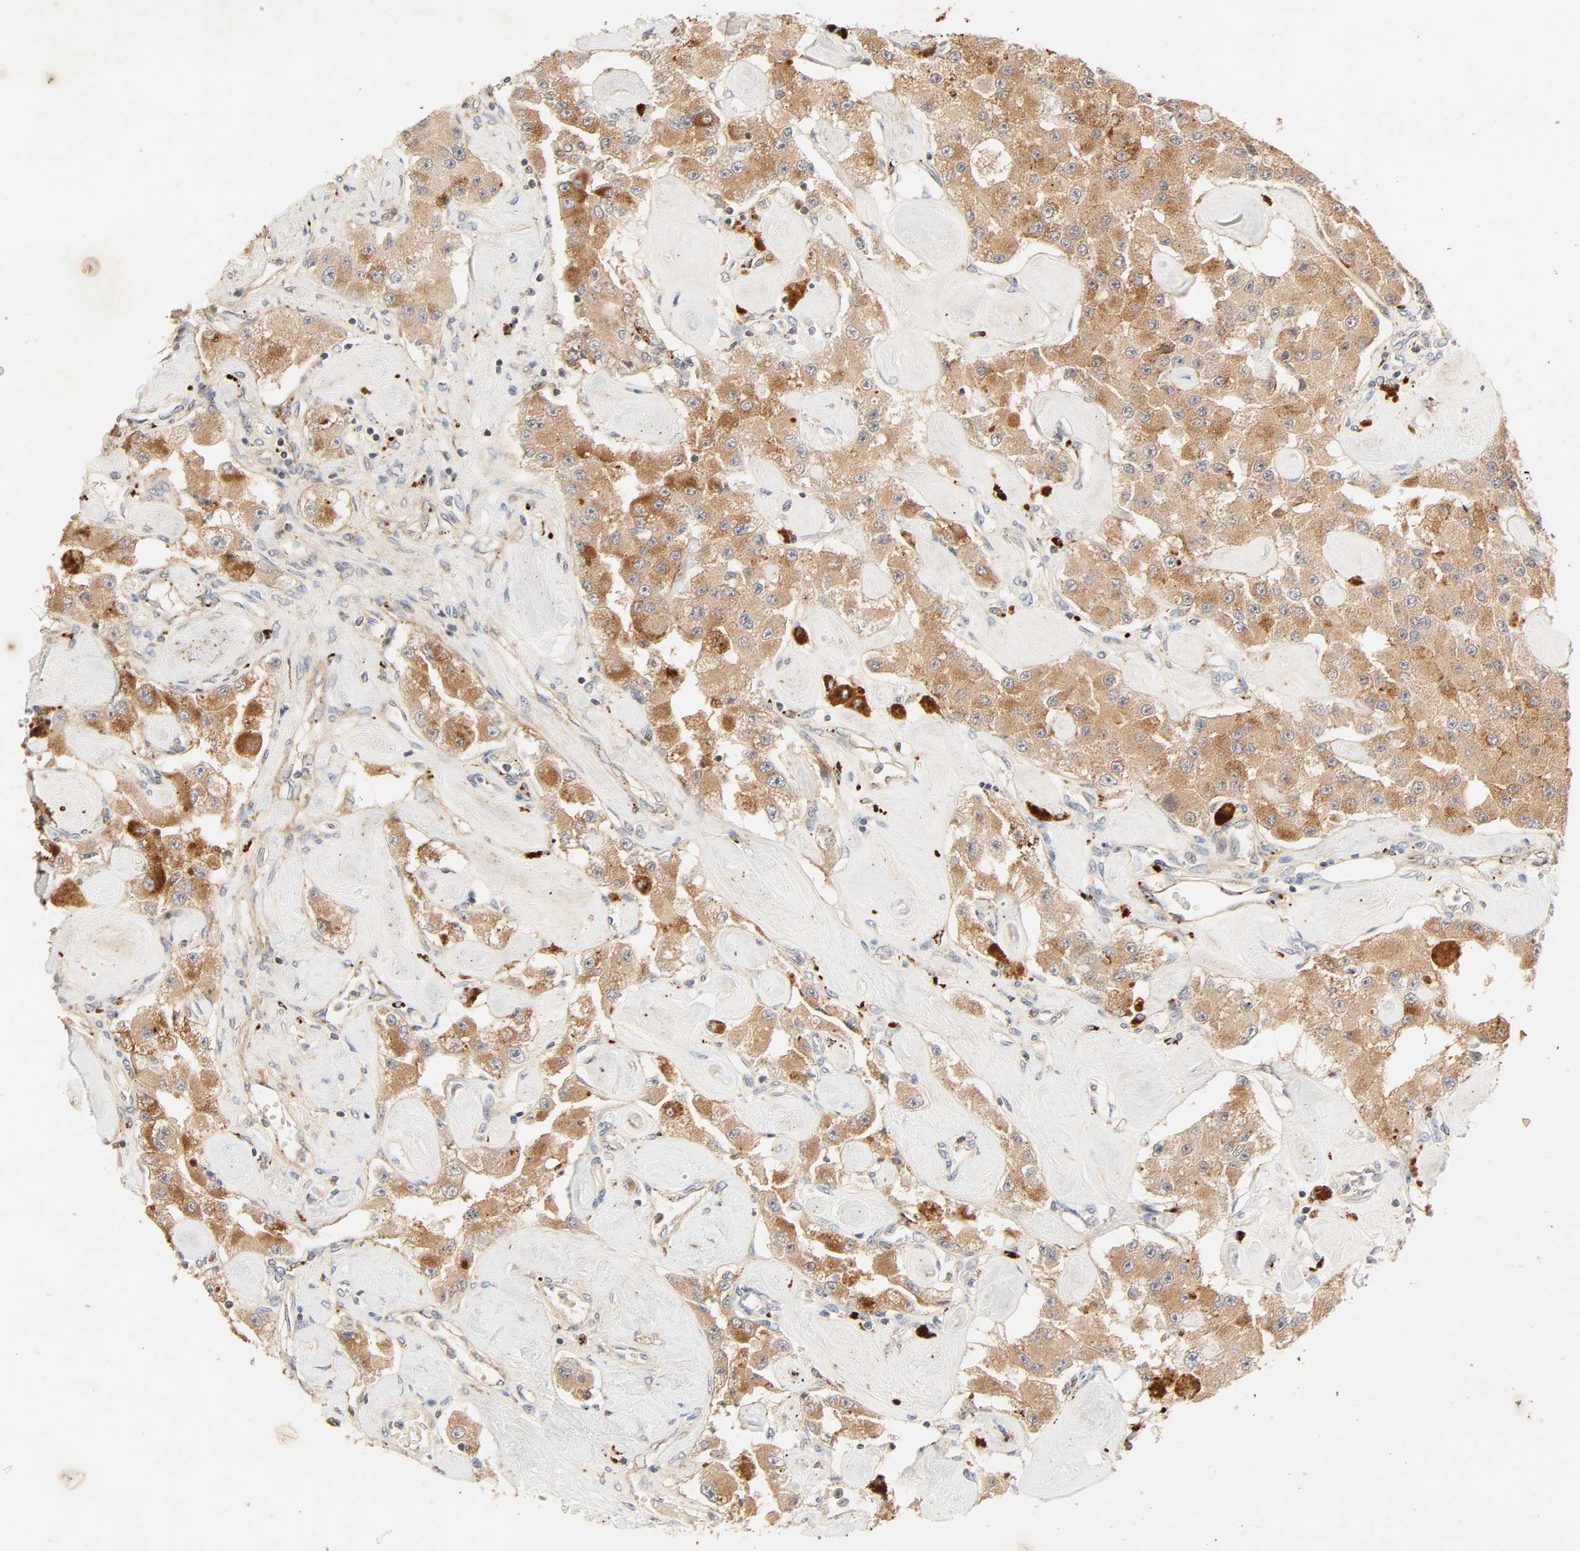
{"staining": {"intensity": "moderate", "quantity": ">75%", "location": "cytoplasmic/membranous"}, "tissue": "carcinoid", "cell_type": "Tumor cells", "image_type": "cancer", "snomed": [{"axis": "morphology", "description": "Carcinoid, malignant, NOS"}, {"axis": "topography", "description": "Pancreas"}], "caption": "Human carcinoid stained for a protein (brown) displays moderate cytoplasmic/membranous positive staining in about >75% of tumor cells.", "gene": "MAPK6", "patient": {"sex": "male", "age": 41}}